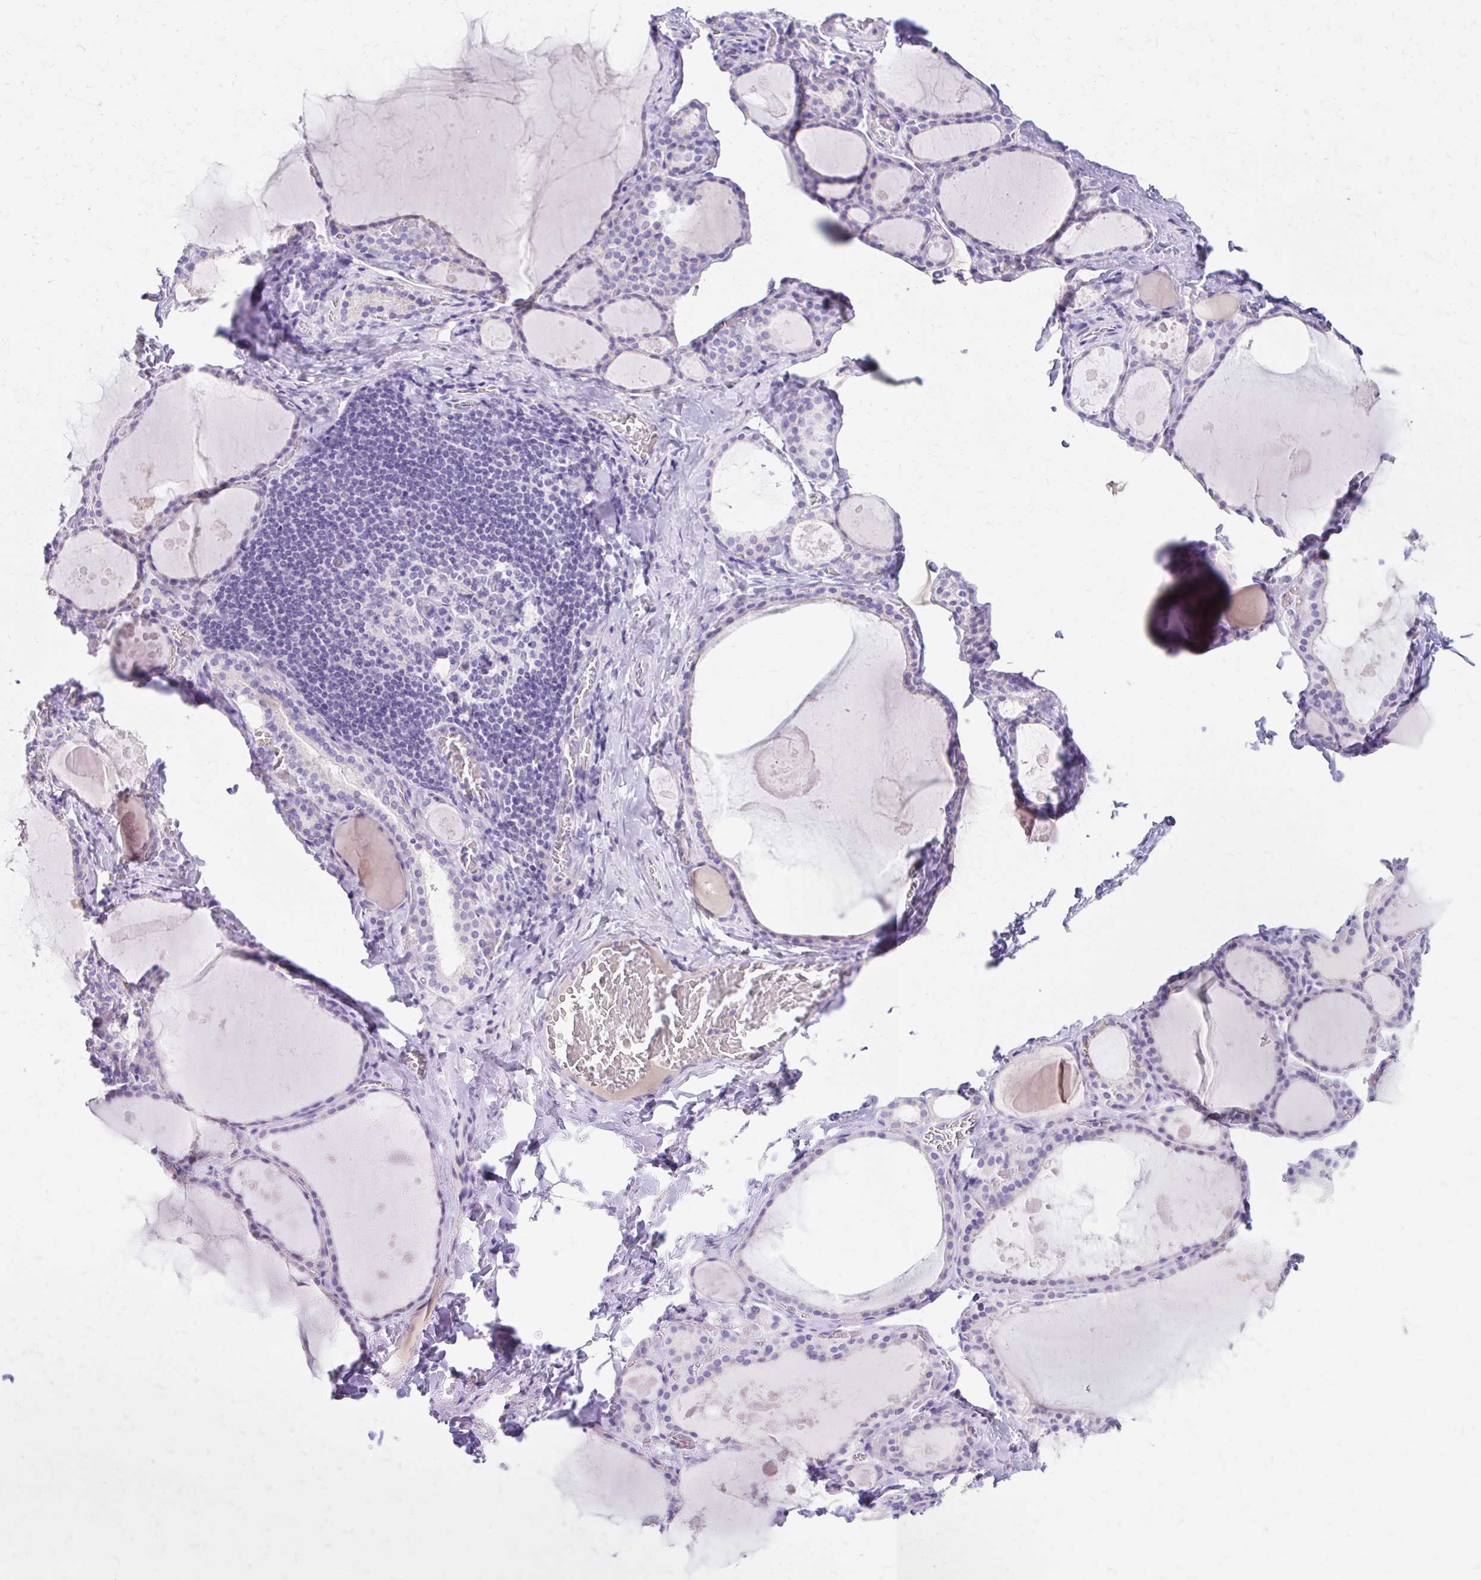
{"staining": {"intensity": "negative", "quantity": "none", "location": "none"}, "tissue": "thyroid gland", "cell_type": "Glandular cells", "image_type": "normal", "snomed": [{"axis": "morphology", "description": "Normal tissue, NOS"}, {"axis": "topography", "description": "Thyroid gland"}], "caption": "Immunohistochemistry image of unremarkable thyroid gland: thyroid gland stained with DAB exhibits no significant protein expression in glandular cells.", "gene": "AZGP1", "patient": {"sex": "male", "age": 56}}